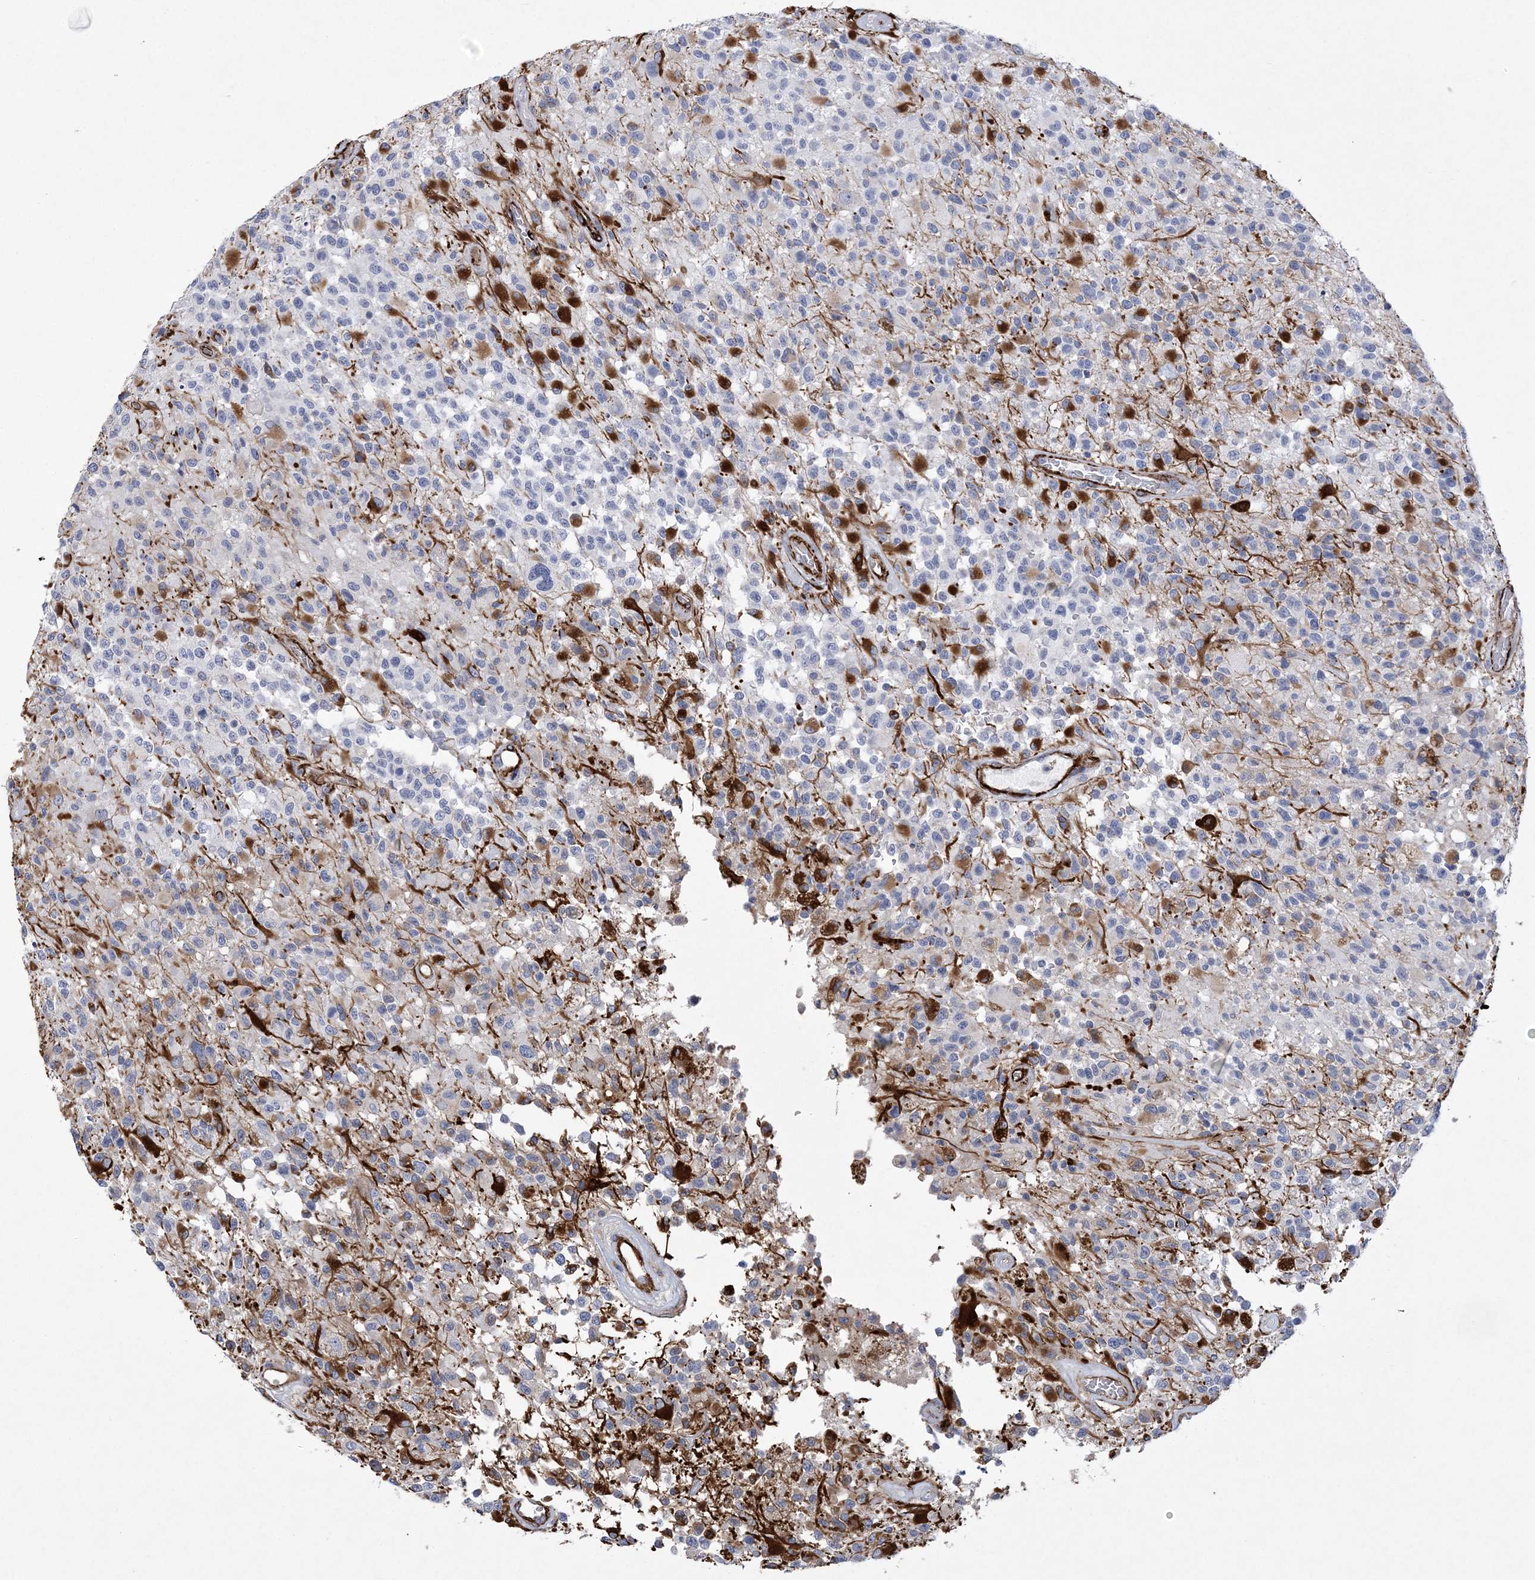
{"staining": {"intensity": "moderate", "quantity": "<25%", "location": "cytoplasmic/membranous"}, "tissue": "glioma", "cell_type": "Tumor cells", "image_type": "cancer", "snomed": [{"axis": "morphology", "description": "Glioma, malignant, High grade"}, {"axis": "morphology", "description": "Glioblastoma, NOS"}, {"axis": "topography", "description": "Brain"}], "caption": "Human glioma stained for a protein (brown) exhibits moderate cytoplasmic/membranous positive staining in about <25% of tumor cells.", "gene": "ARSJ", "patient": {"sex": "male", "age": 60}}